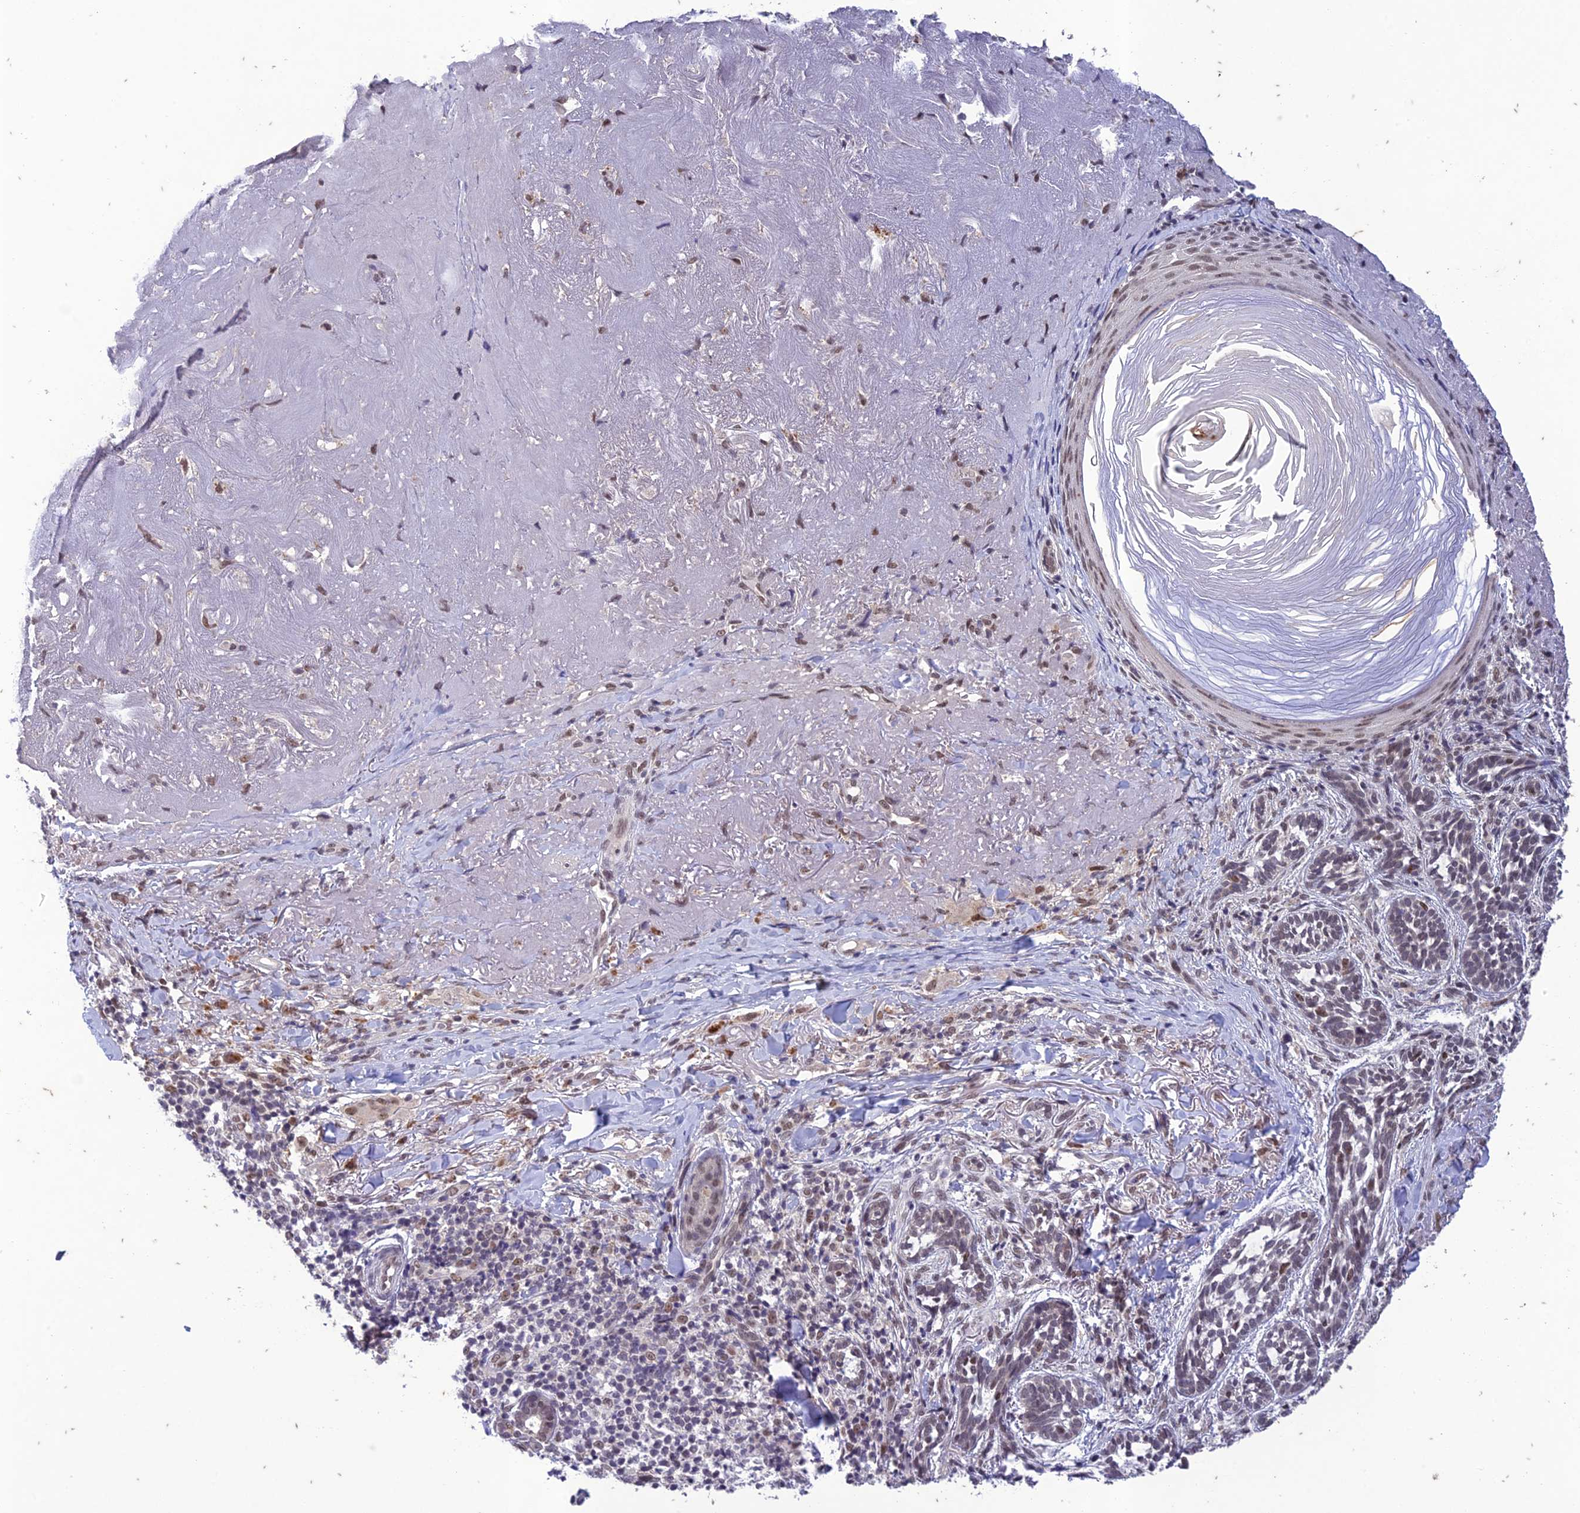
{"staining": {"intensity": "weak", "quantity": "<25%", "location": "nuclear"}, "tissue": "skin cancer", "cell_type": "Tumor cells", "image_type": "cancer", "snomed": [{"axis": "morphology", "description": "Basal cell carcinoma"}, {"axis": "topography", "description": "Skin"}], "caption": "Tumor cells are negative for brown protein staining in skin cancer.", "gene": "POP4", "patient": {"sex": "male", "age": 71}}